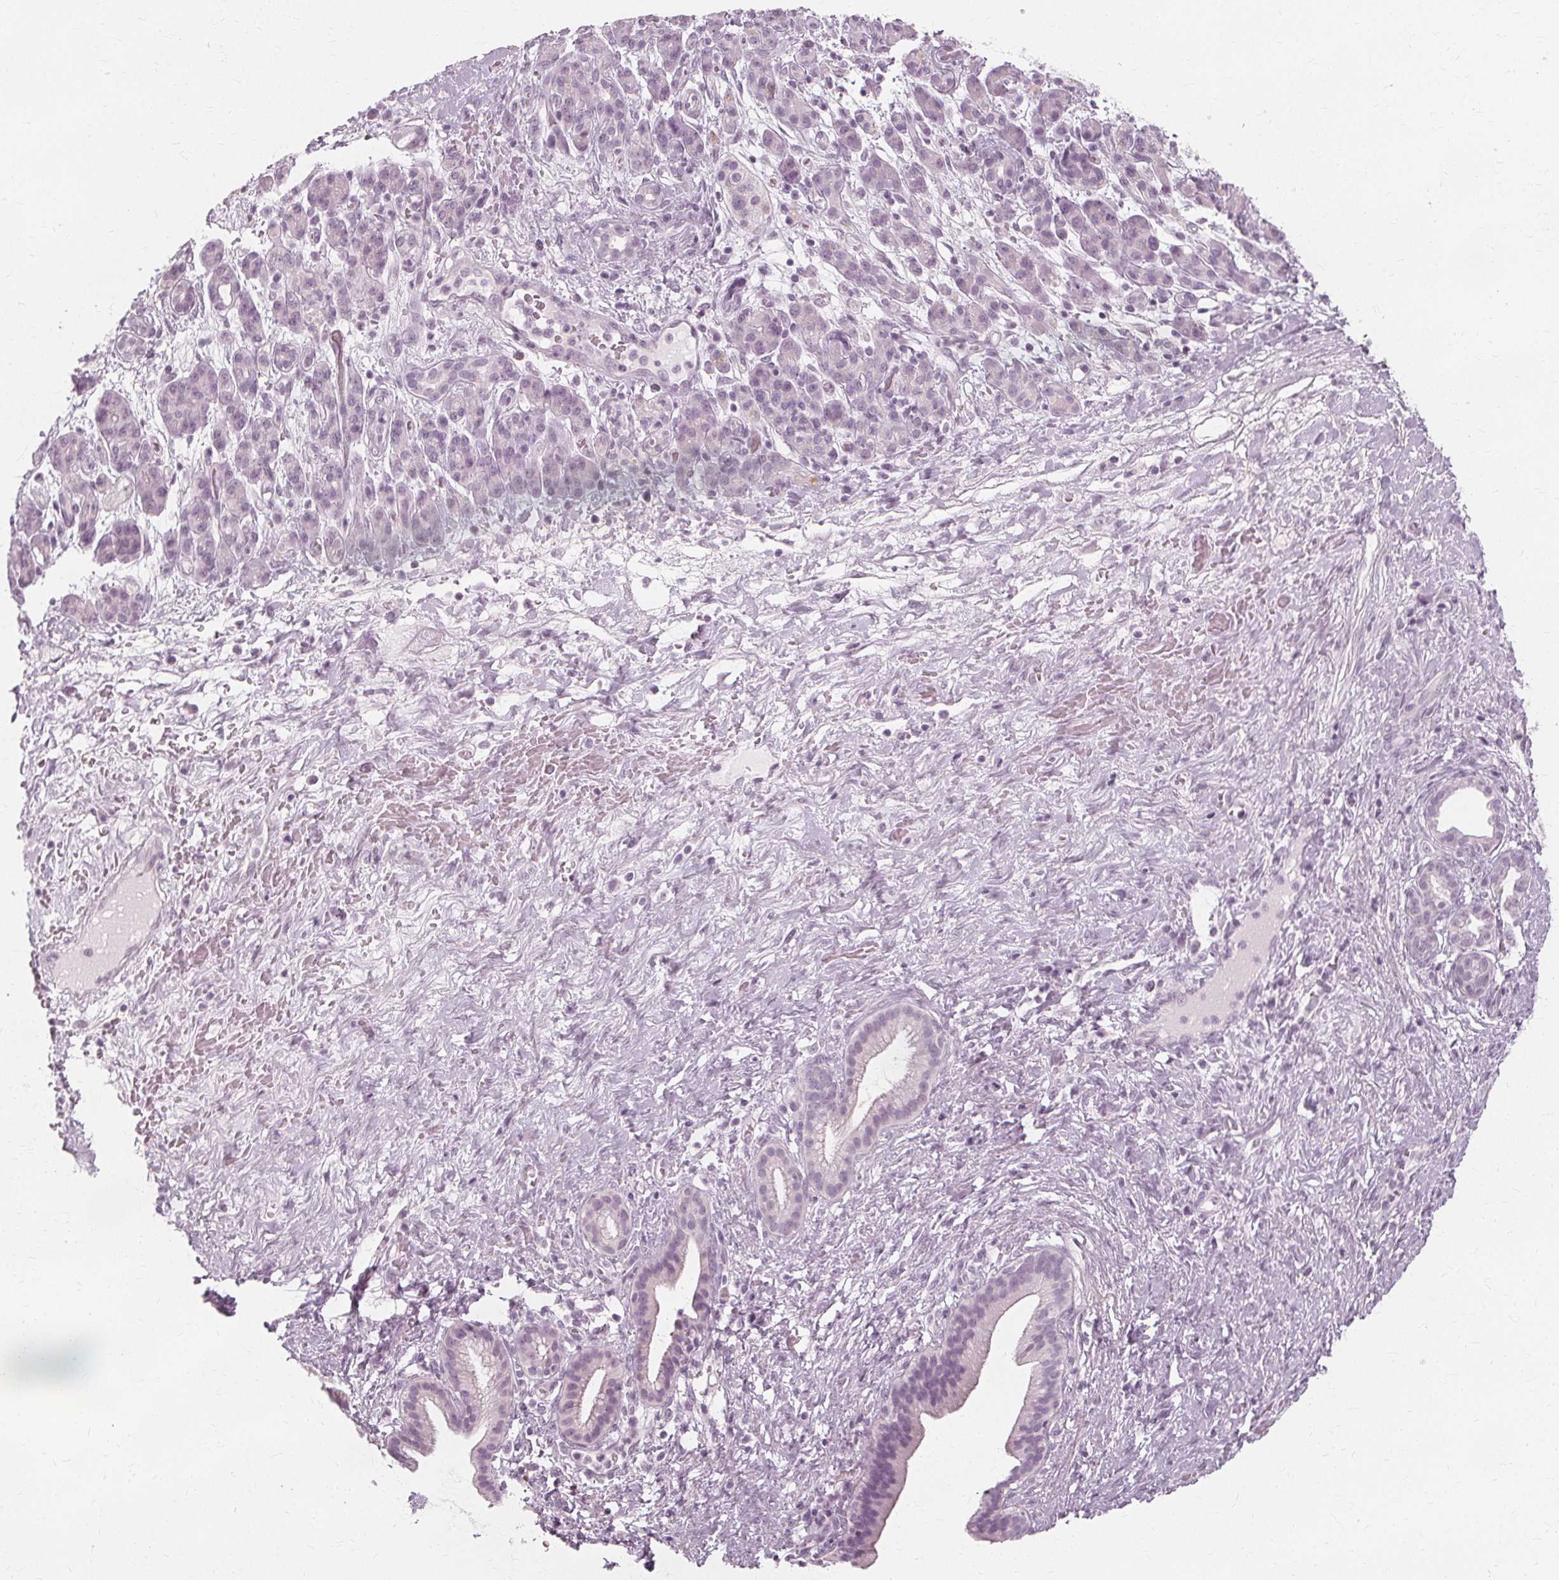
{"staining": {"intensity": "negative", "quantity": "none", "location": "none"}, "tissue": "pancreatic cancer", "cell_type": "Tumor cells", "image_type": "cancer", "snomed": [{"axis": "morphology", "description": "Adenocarcinoma, NOS"}, {"axis": "topography", "description": "Pancreas"}], "caption": "High power microscopy photomicrograph of an immunohistochemistry photomicrograph of pancreatic cancer, revealing no significant staining in tumor cells.", "gene": "NXPE1", "patient": {"sex": "male", "age": 44}}